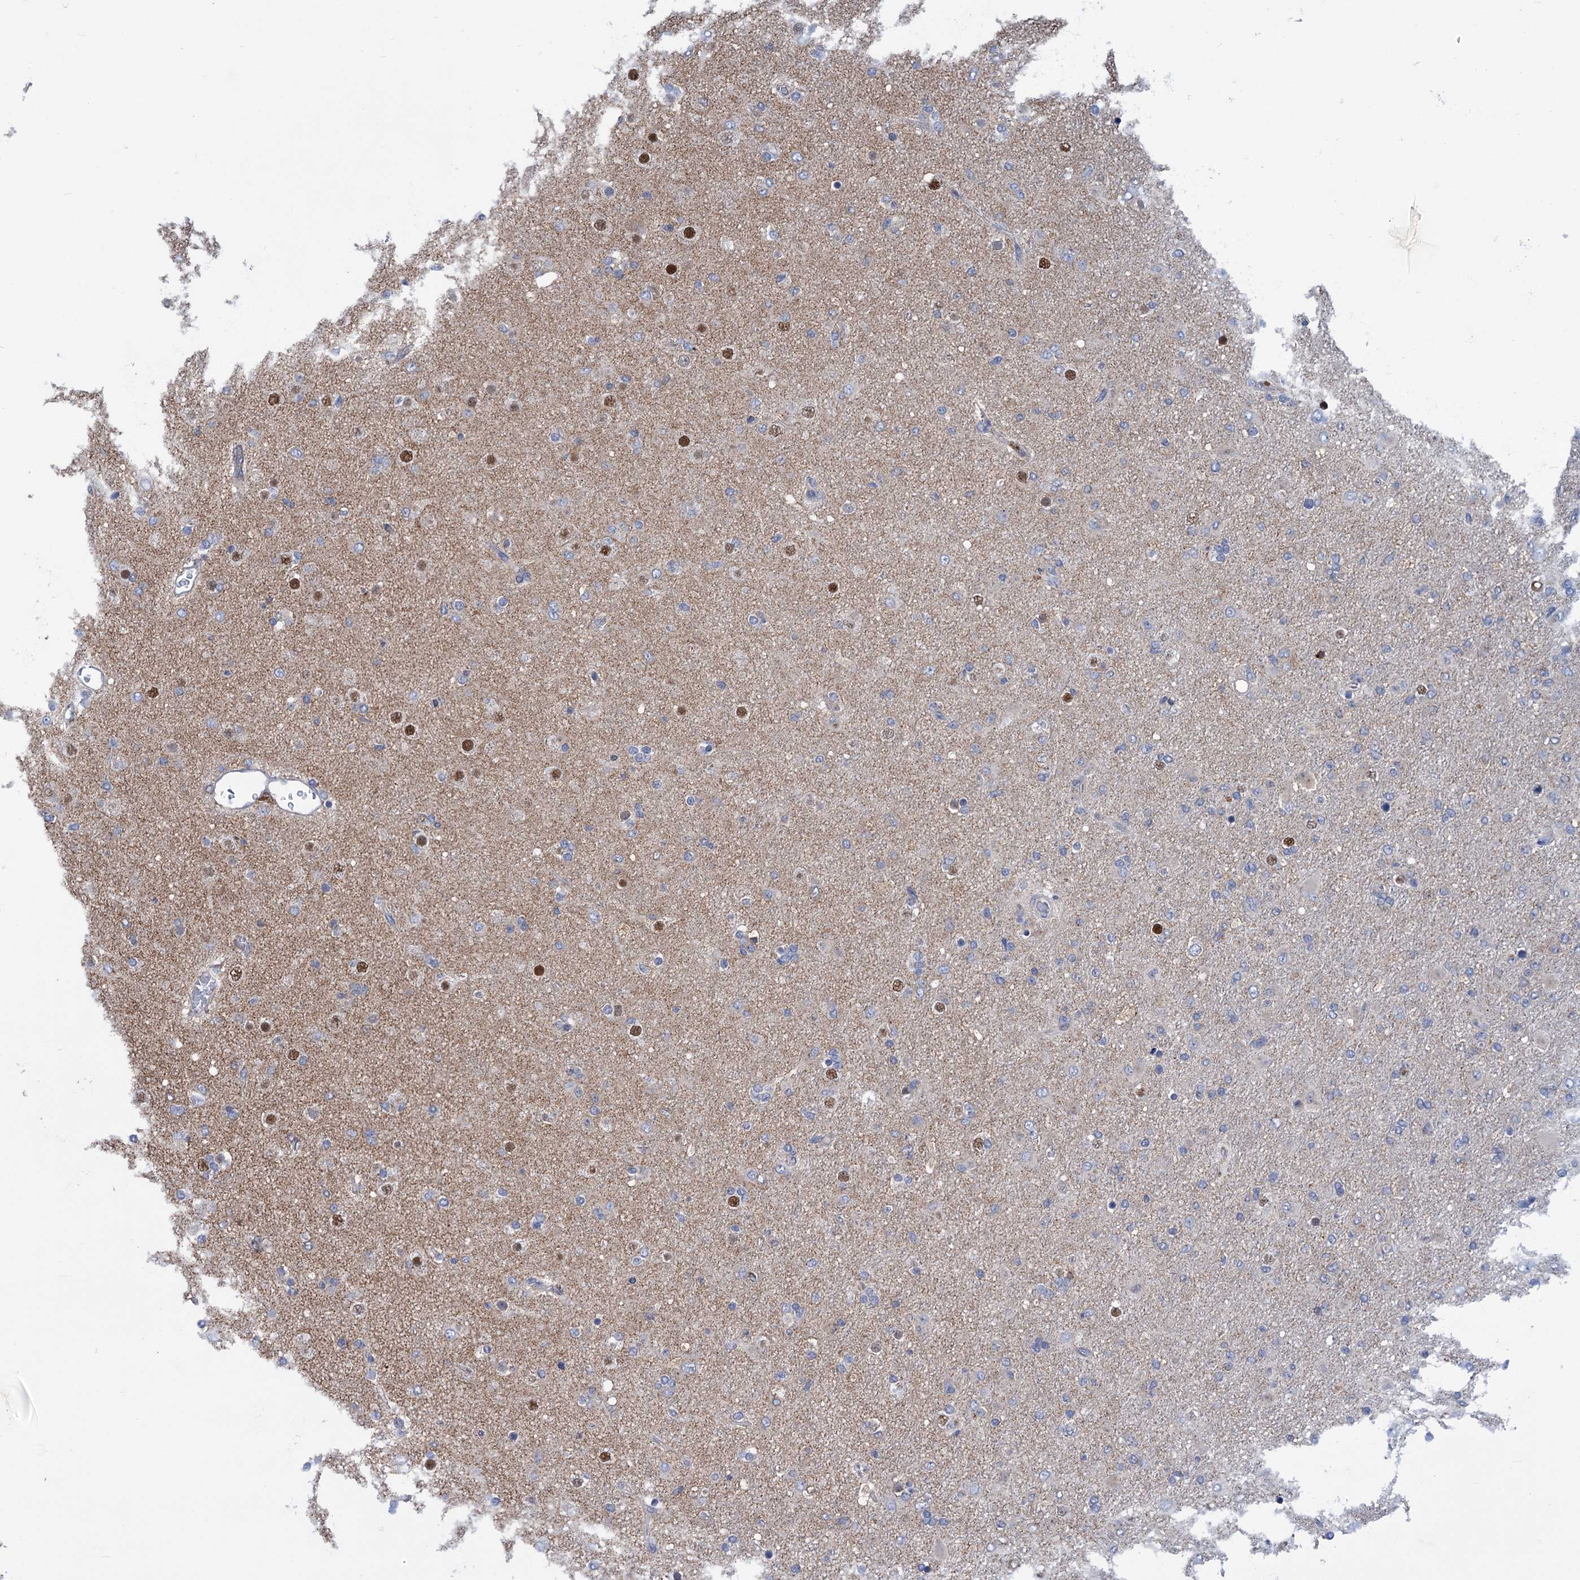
{"staining": {"intensity": "negative", "quantity": "none", "location": "none"}, "tissue": "glioma", "cell_type": "Tumor cells", "image_type": "cancer", "snomed": [{"axis": "morphology", "description": "Glioma, malignant, Low grade"}, {"axis": "topography", "description": "Brain"}], "caption": "High magnification brightfield microscopy of glioma stained with DAB (brown) and counterstained with hematoxylin (blue): tumor cells show no significant staining.", "gene": "ZNRD2", "patient": {"sex": "male", "age": 65}}